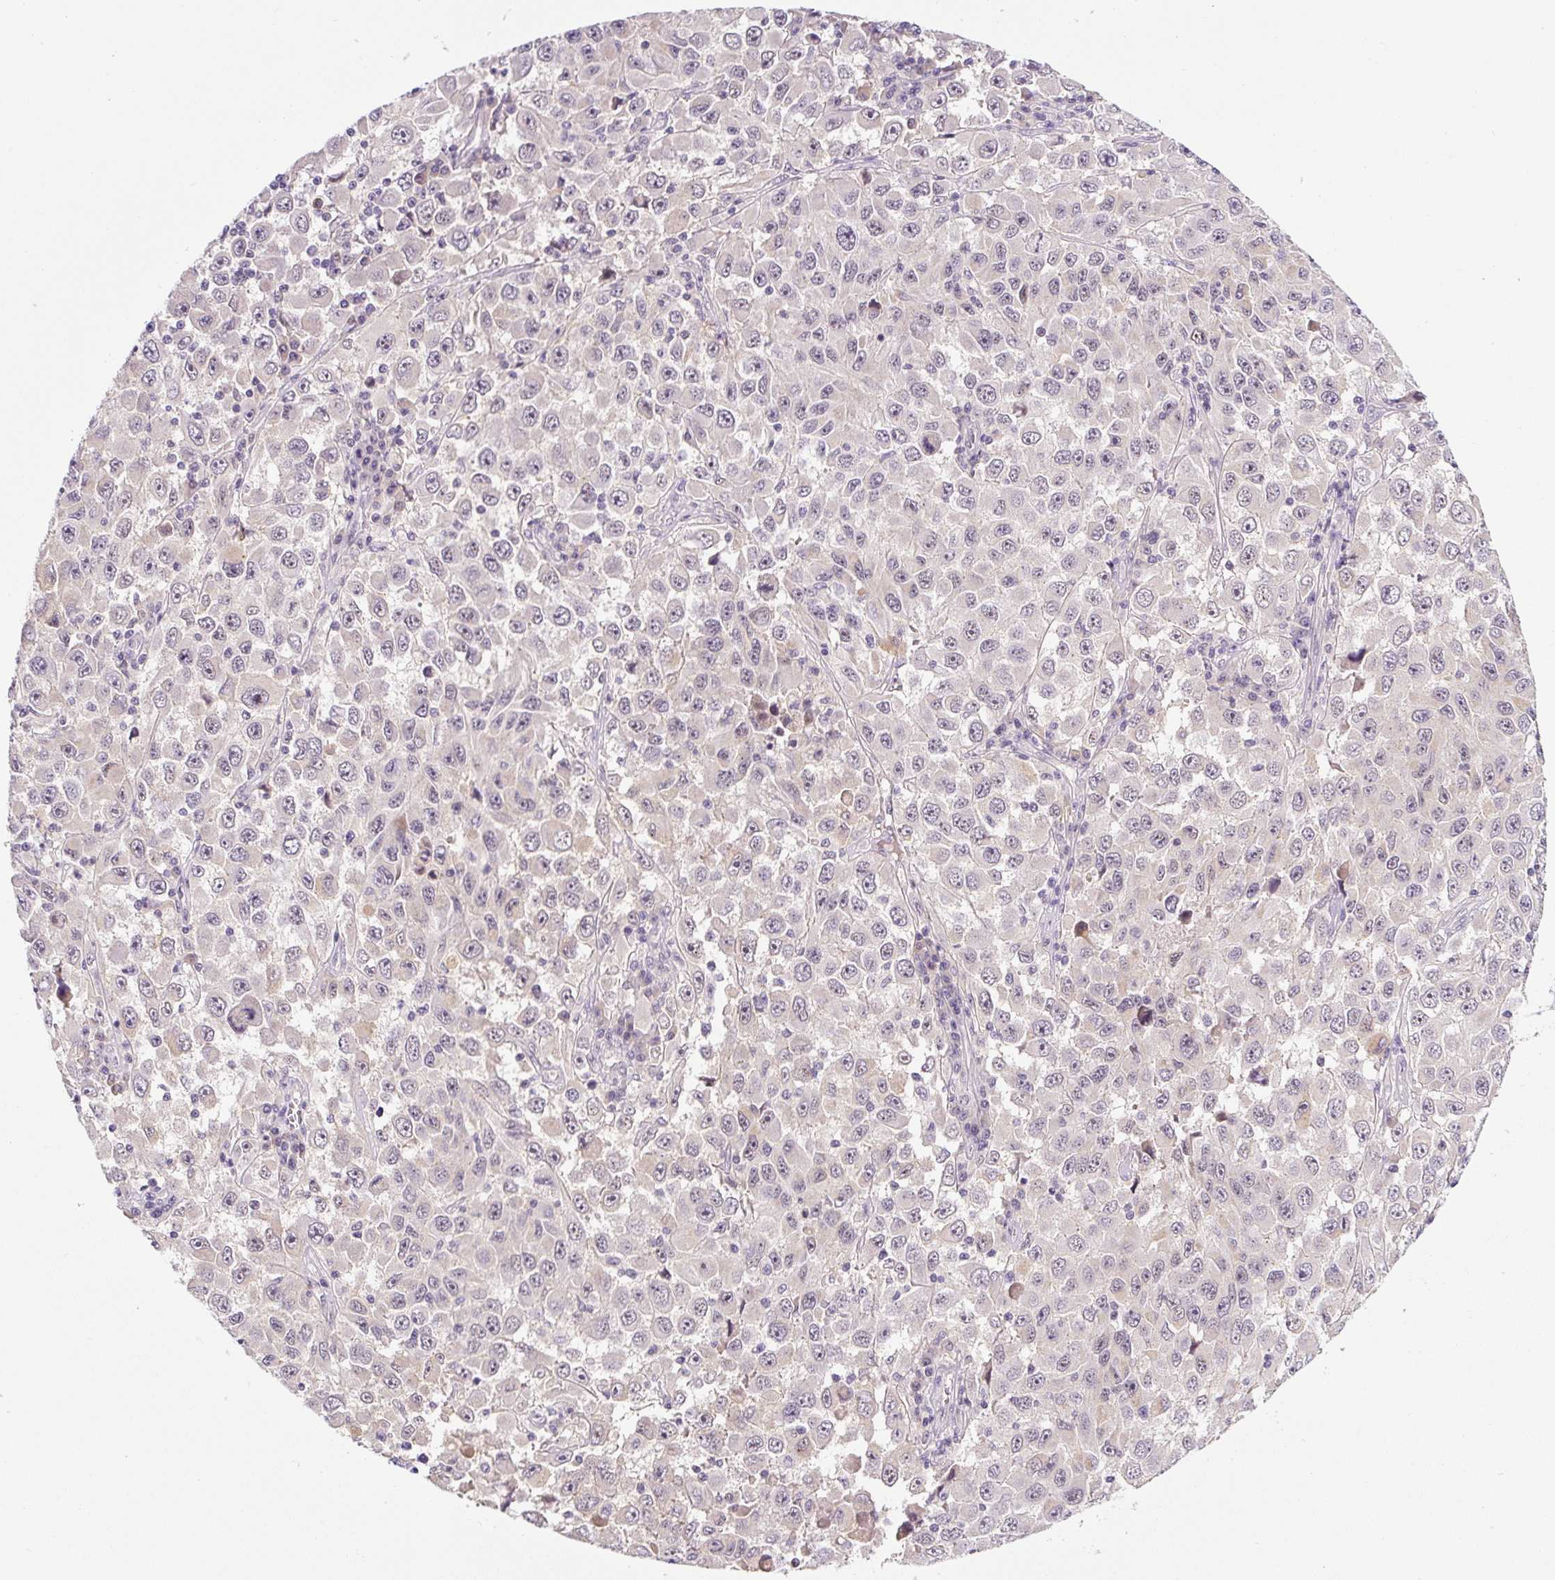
{"staining": {"intensity": "negative", "quantity": "none", "location": "none"}, "tissue": "melanoma", "cell_type": "Tumor cells", "image_type": "cancer", "snomed": [{"axis": "morphology", "description": "Malignant melanoma, Metastatic site"}, {"axis": "topography", "description": "Lymph node"}], "caption": "This is an immunohistochemistry (IHC) micrograph of melanoma. There is no expression in tumor cells.", "gene": "PRKAA2", "patient": {"sex": "female", "age": 67}}